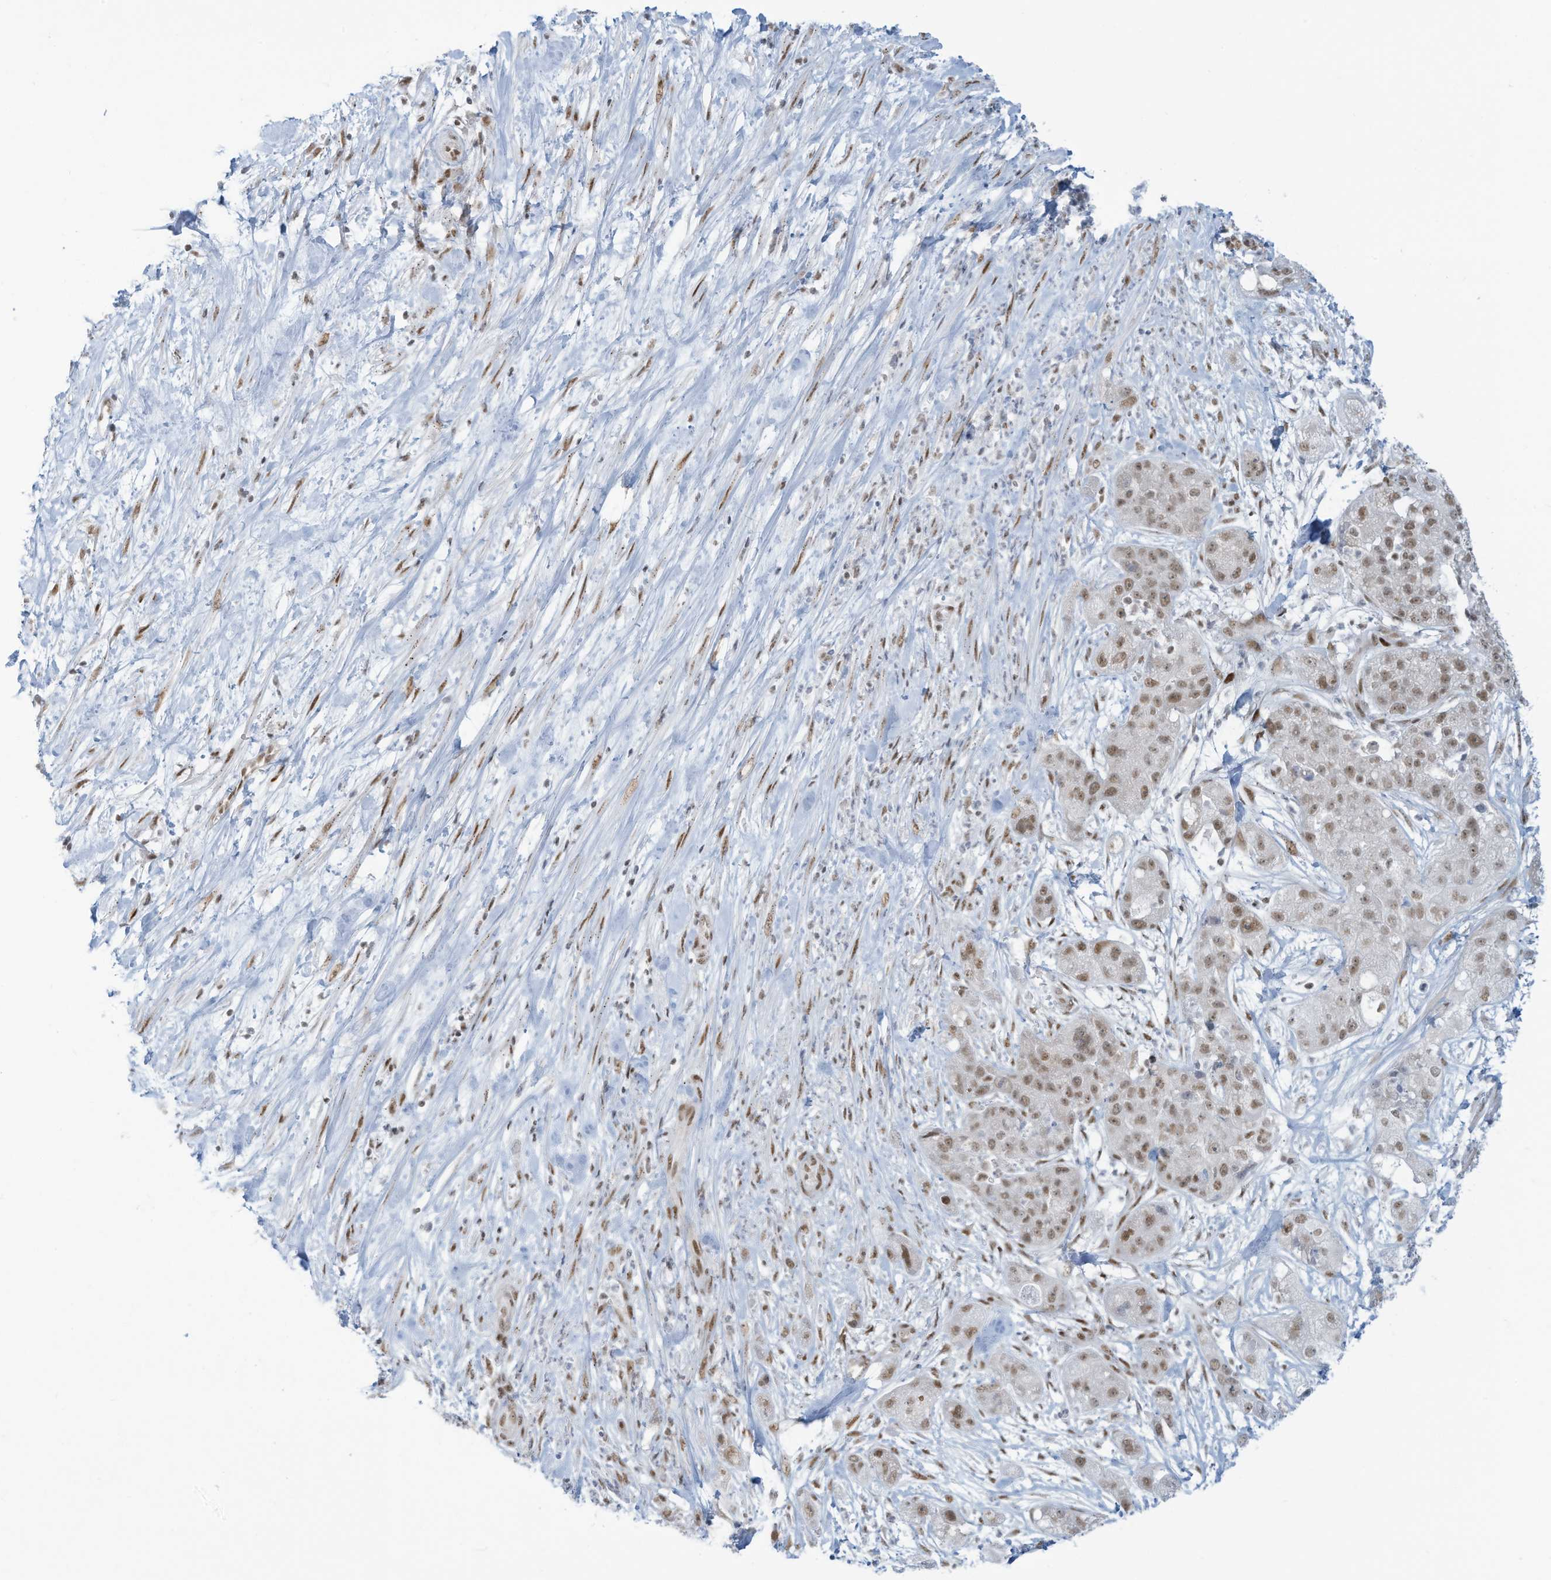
{"staining": {"intensity": "moderate", "quantity": ">75%", "location": "nuclear"}, "tissue": "pancreatic cancer", "cell_type": "Tumor cells", "image_type": "cancer", "snomed": [{"axis": "morphology", "description": "Adenocarcinoma, NOS"}, {"axis": "topography", "description": "Pancreas"}], "caption": "Immunohistochemistry photomicrograph of pancreatic cancer stained for a protein (brown), which displays medium levels of moderate nuclear expression in about >75% of tumor cells.", "gene": "ECT2L", "patient": {"sex": "female", "age": 78}}